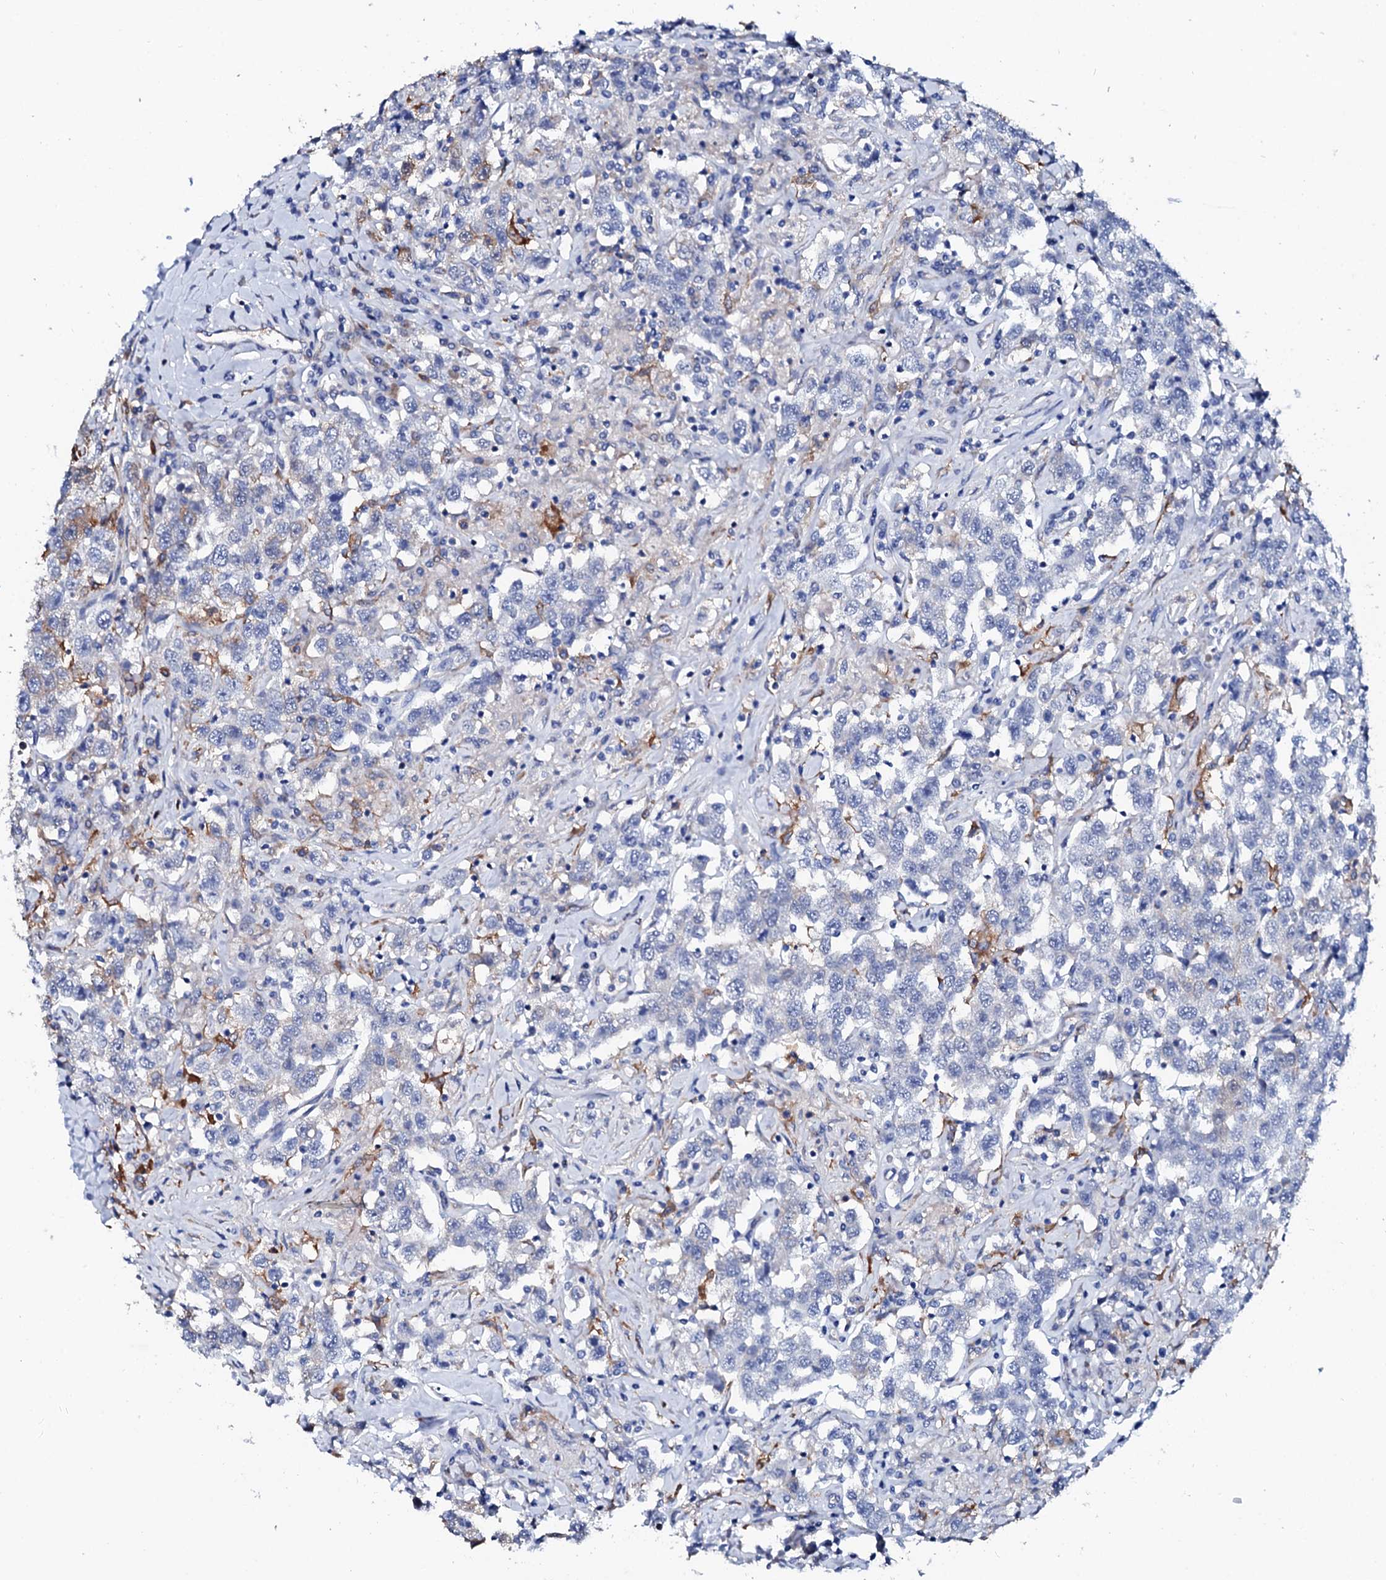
{"staining": {"intensity": "moderate", "quantity": "<25%", "location": "cytoplasmic/membranous"}, "tissue": "testis cancer", "cell_type": "Tumor cells", "image_type": "cancer", "snomed": [{"axis": "morphology", "description": "Seminoma, NOS"}, {"axis": "topography", "description": "Testis"}], "caption": "Human testis cancer stained with a protein marker exhibits moderate staining in tumor cells.", "gene": "GLB1L3", "patient": {"sex": "male", "age": 41}}